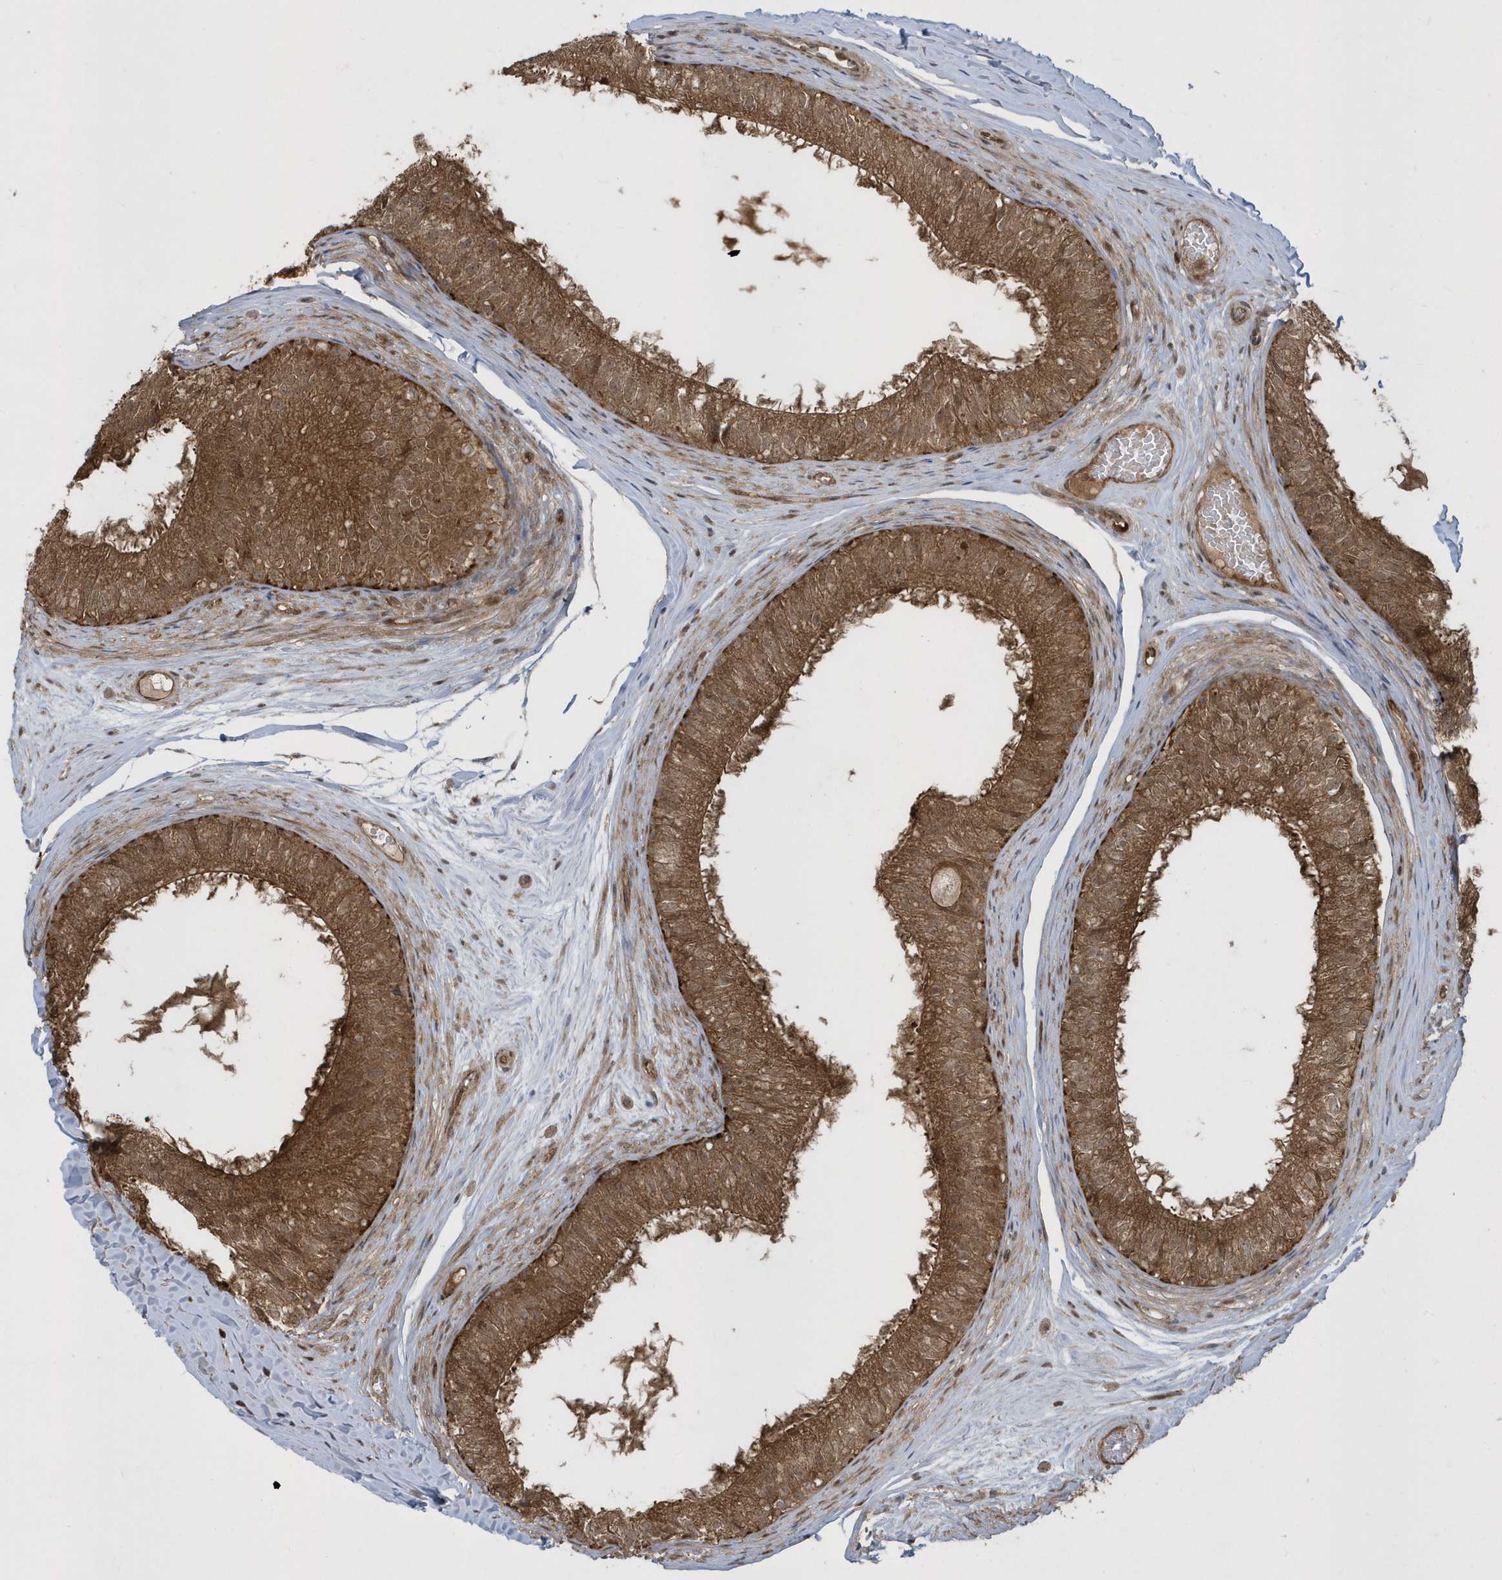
{"staining": {"intensity": "moderate", "quantity": ">75%", "location": "cytoplasmic/membranous,nuclear"}, "tissue": "epididymis", "cell_type": "Glandular cells", "image_type": "normal", "snomed": [{"axis": "morphology", "description": "Normal tissue, NOS"}, {"axis": "morphology", "description": "Seminoma in situ"}, {"axis": "topography", "description": "Testis"}, {"axis": "topography", "description": "Epididymis"}], "caption": "Epididymis stained for a protein reveals moderate cytoplasmic/membranous,nuclear positivity in glandular cells. (DAB (3,3'-diaminobenzidine) = brown stain, brightfield microscopy at high magnification).", "gene": "STAMBP", "patient": {"sex": "male", "age": 28}}